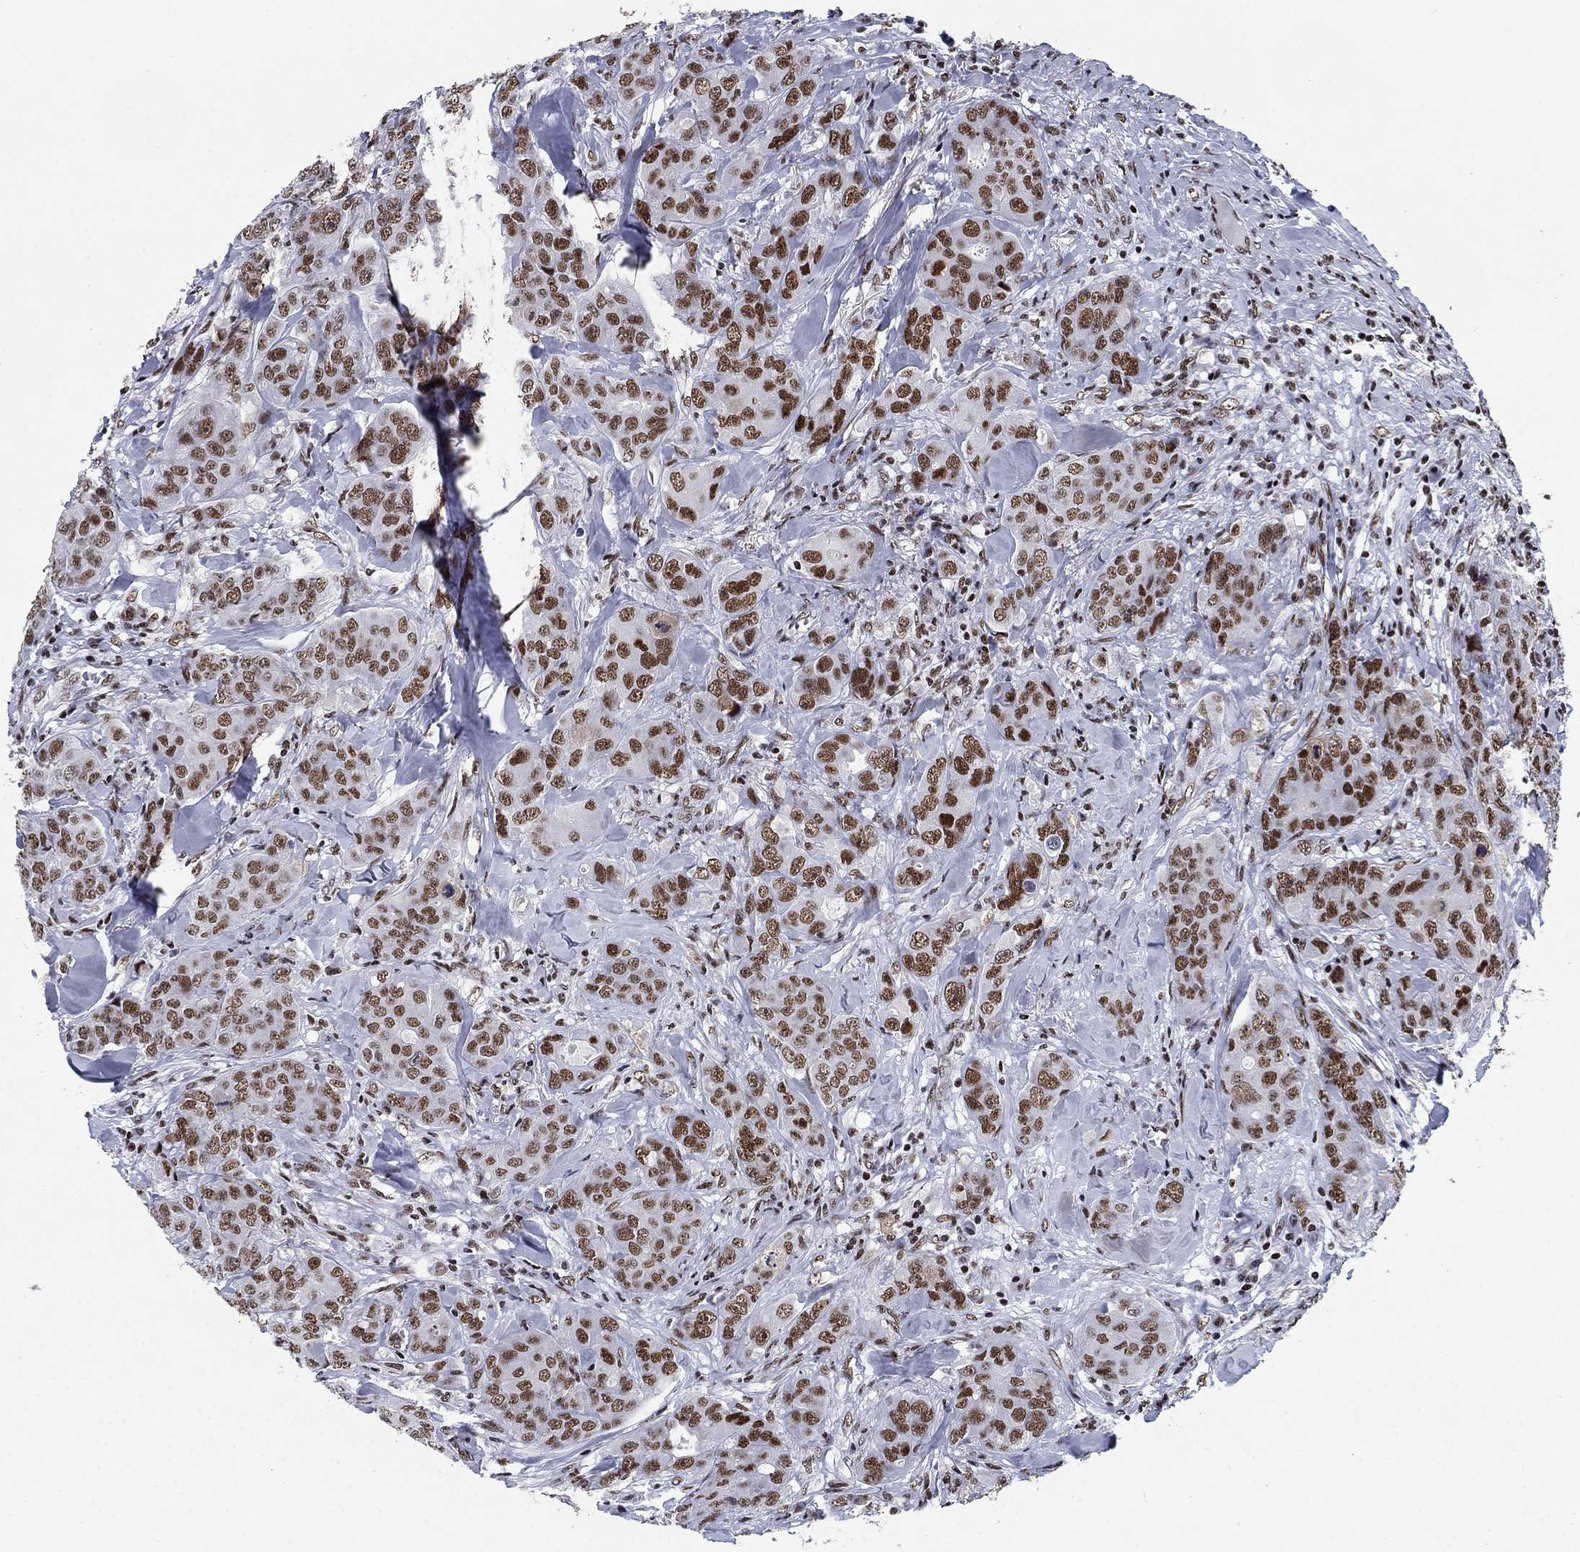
{"staining": {"intensity": "strong", "quantity": ">75%", "location": "nuclear"}, "tissue": "breast cancer", "cell_type": "Tumor cells", "image_type": "cancer", "snomed": [{"axis": "morphology", "description": "Duct carcinoma"}, {"axis": "topography", "description": "Breast"}], "caption": "Breast cancer (invasive ductal carcinoma) stained for a protein (brown) reveals strong nuclear positive staining in about >75% of tumor cells.", "gene": "RPRD1B", "patient": {"sex": "female", "age": 43}}